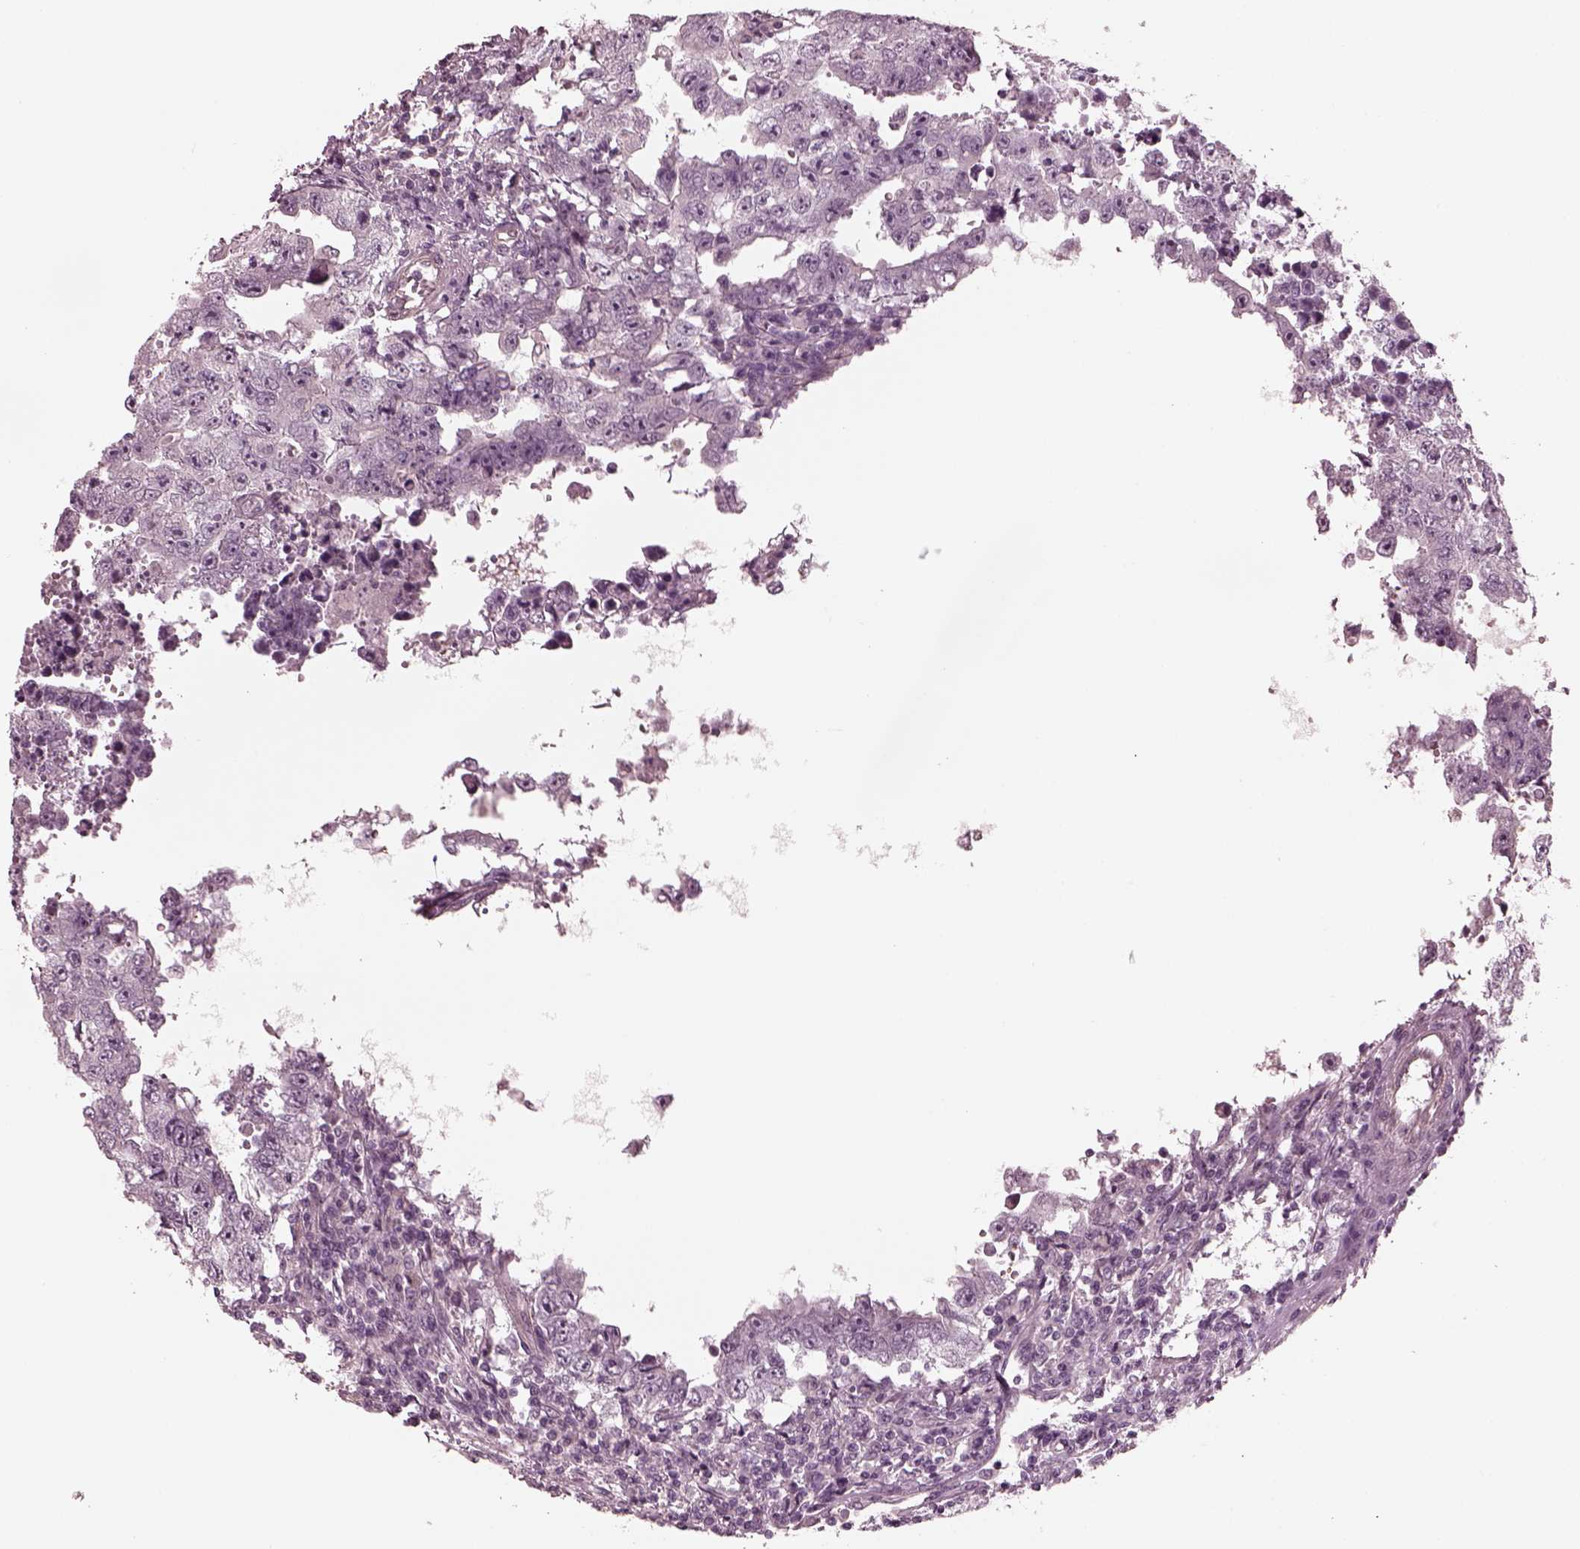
{"staining": {"intensity": "negative", "quantity": "none", "location": "none"}, "tissue": "testis cancer", "cell_type": "Tumor cells", "image_type": "cancer", "snomed": [{"axis": "morphology", "description": "Carcinoma, Embryonal, NOS"}, {"axis": "topography", "description": "Testis"}], "caption": "A high-resolution image shows immunohistochemistry staining of embryonal carcinoma (testis), which demonstrates no significant staining in tumor cells. (DAB immunohistochemistry visualized using brightfield microscopy, high magnification).", "gene": "KIF6", "patient": {"sex": "male", "age": 36}}